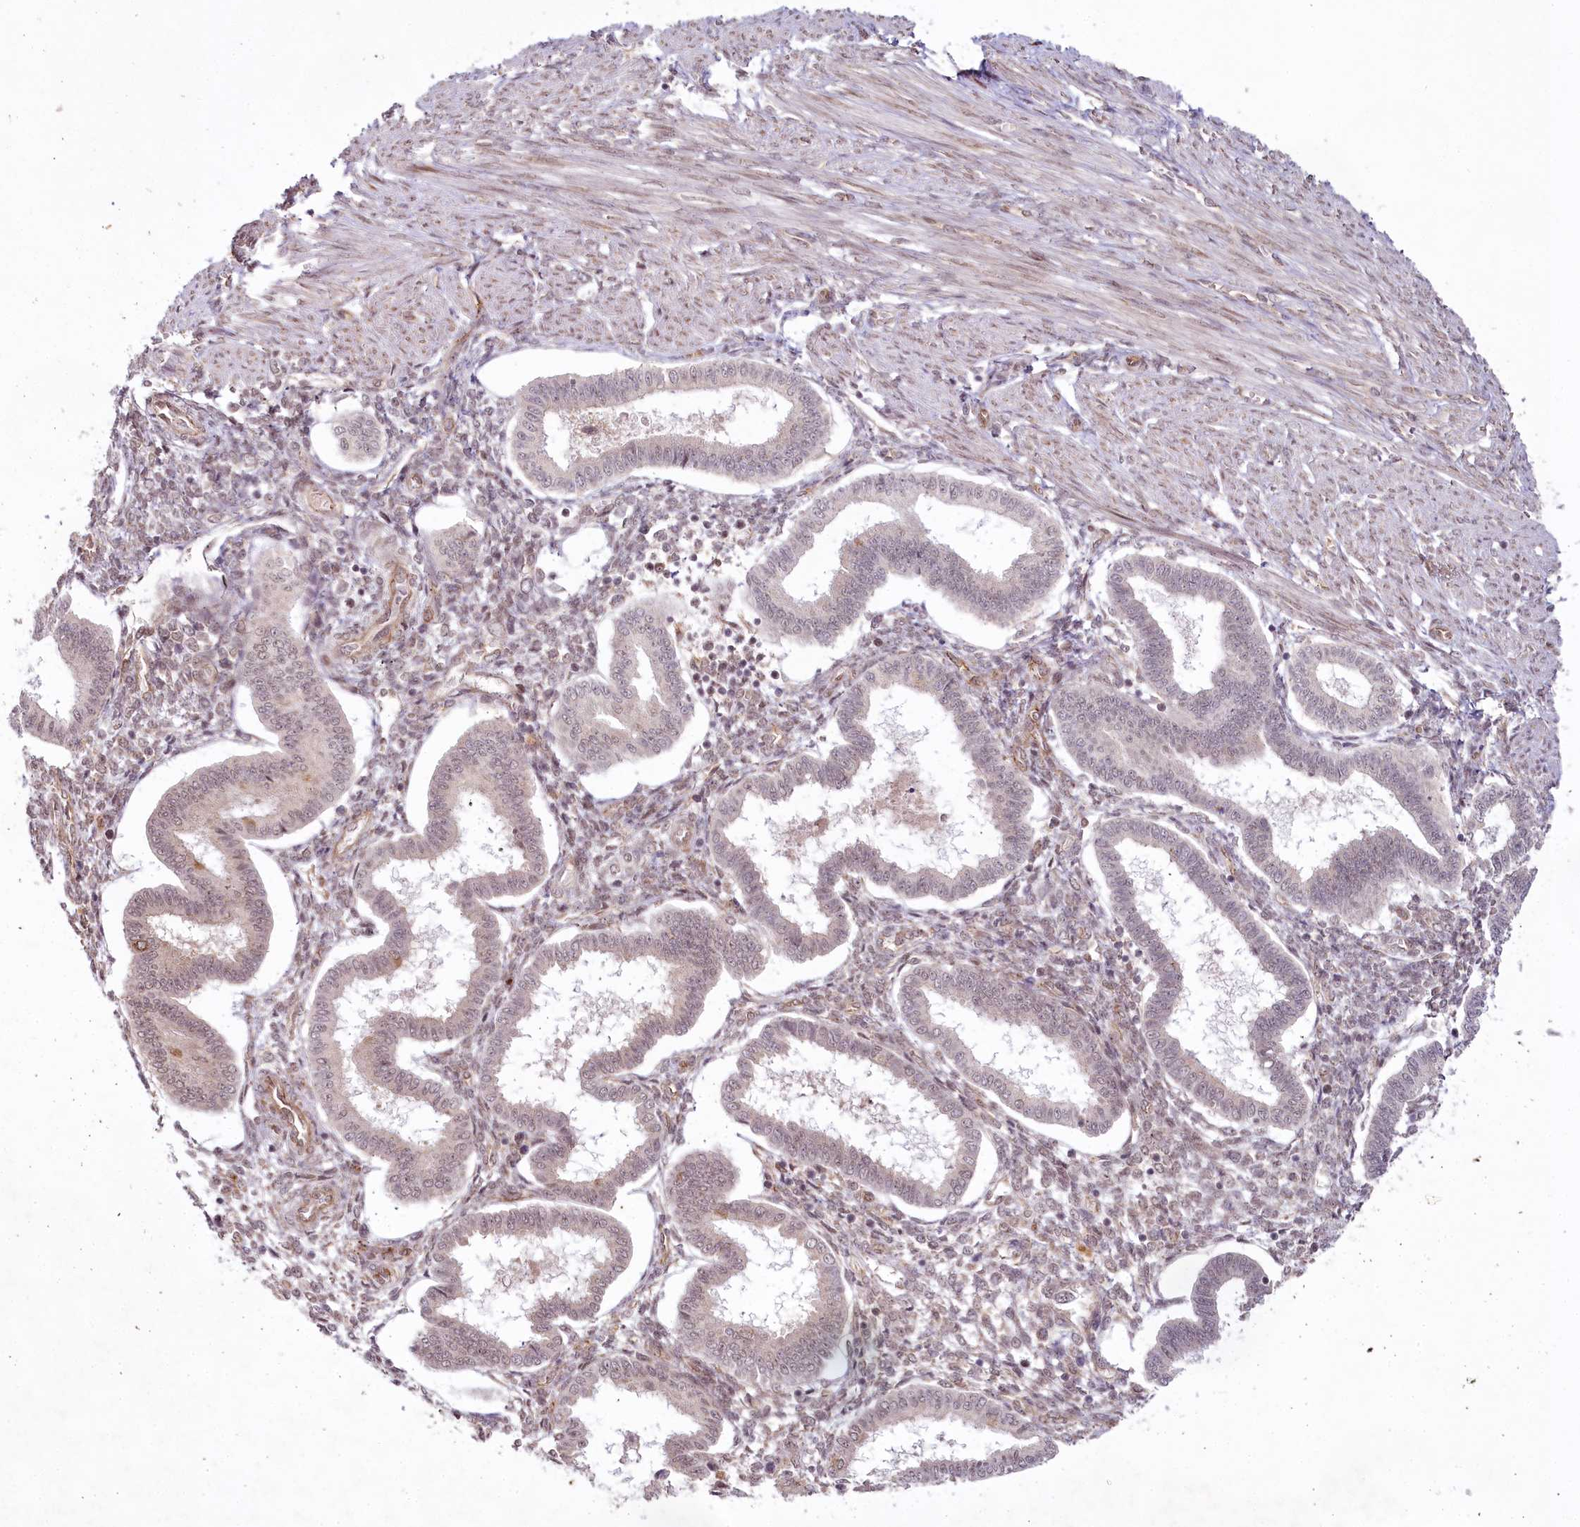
{"staining": {"intensity": "weak", "quantity": "25%-75%", "location": "cytoplasmic/membranous,nuclear"}, "tissue": "endometrium", "cell_type": "Cells in endometrial stroma", "image_type": "normal", "snomed": [{"axis": "morphology", "description": "Normal tissue, NOS"}, {"axis": "topography", "description": "Endometrium"}], "caption": "This image exhibits IHC staining of benign human endometrium, with low weak cytoplasmic/membranous,nuclear staining in about 25%-75% of cells in endometrial stroma.", "gene": "ALKBH8", "patient": {"sex": "female", "age": 25}}